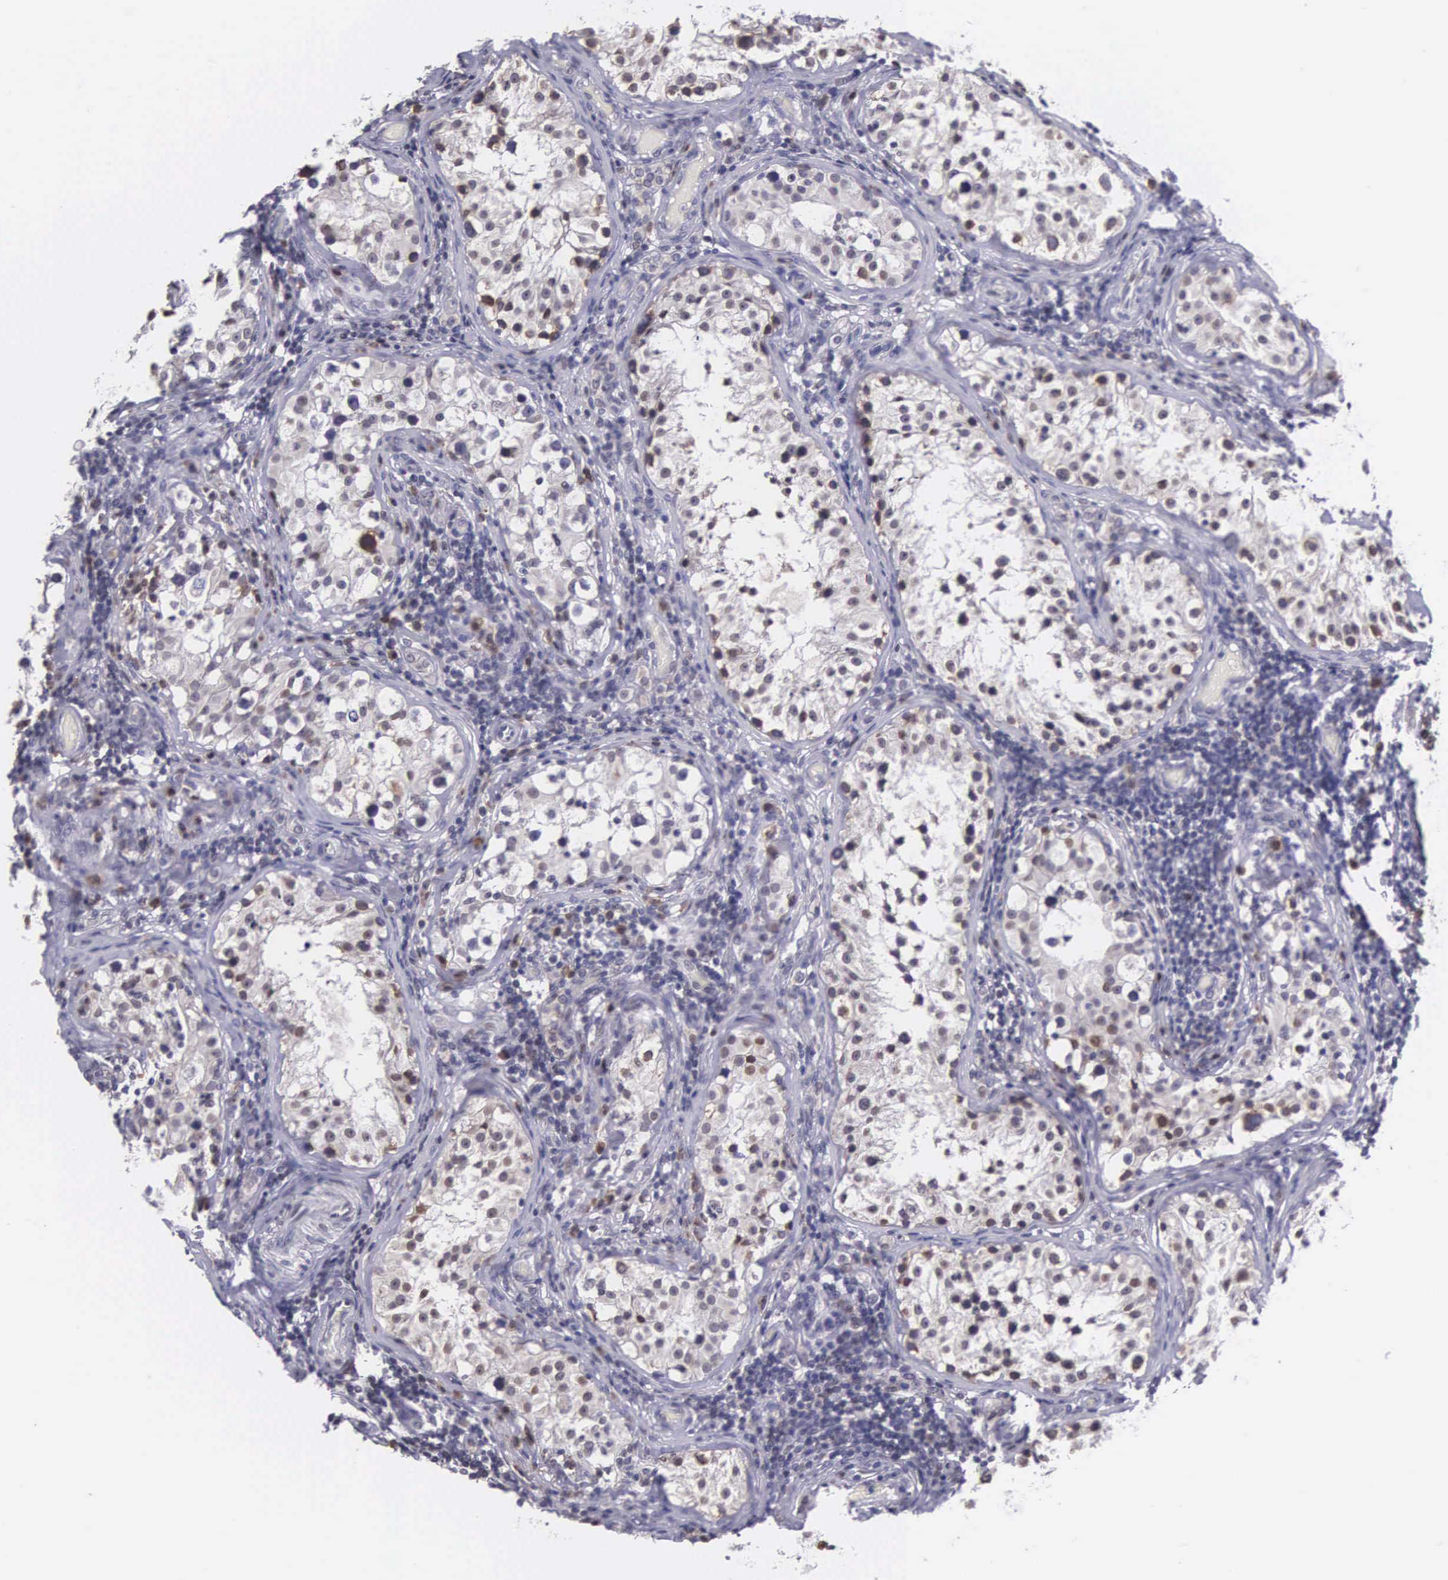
{"staining": {"intensity": "weak", "quantity": "<25%", "location": "cytoplasmic/membranous"}, "tissue": "testis", "cell_type": "Cells in seminiferous ducts", "image_type": "normal", "snomed": [{"axis": "morphology", "description": "Normal tissue, NOS"}, {"axis": "topography", "description": "Testis"}], "caption": "Protein analysis of unremarkable testis reveals no significant expression in cells in seminiferous ducts. The staining was performed using DAB (3,3'-diaminobenzidine) to visualize the protein expression in brown, while the nuclei were stained in blue with hematoxylin (Magnification: 20x).", "gene": "SLC25A21", "patient": {"sex": "male", "age": 24}}